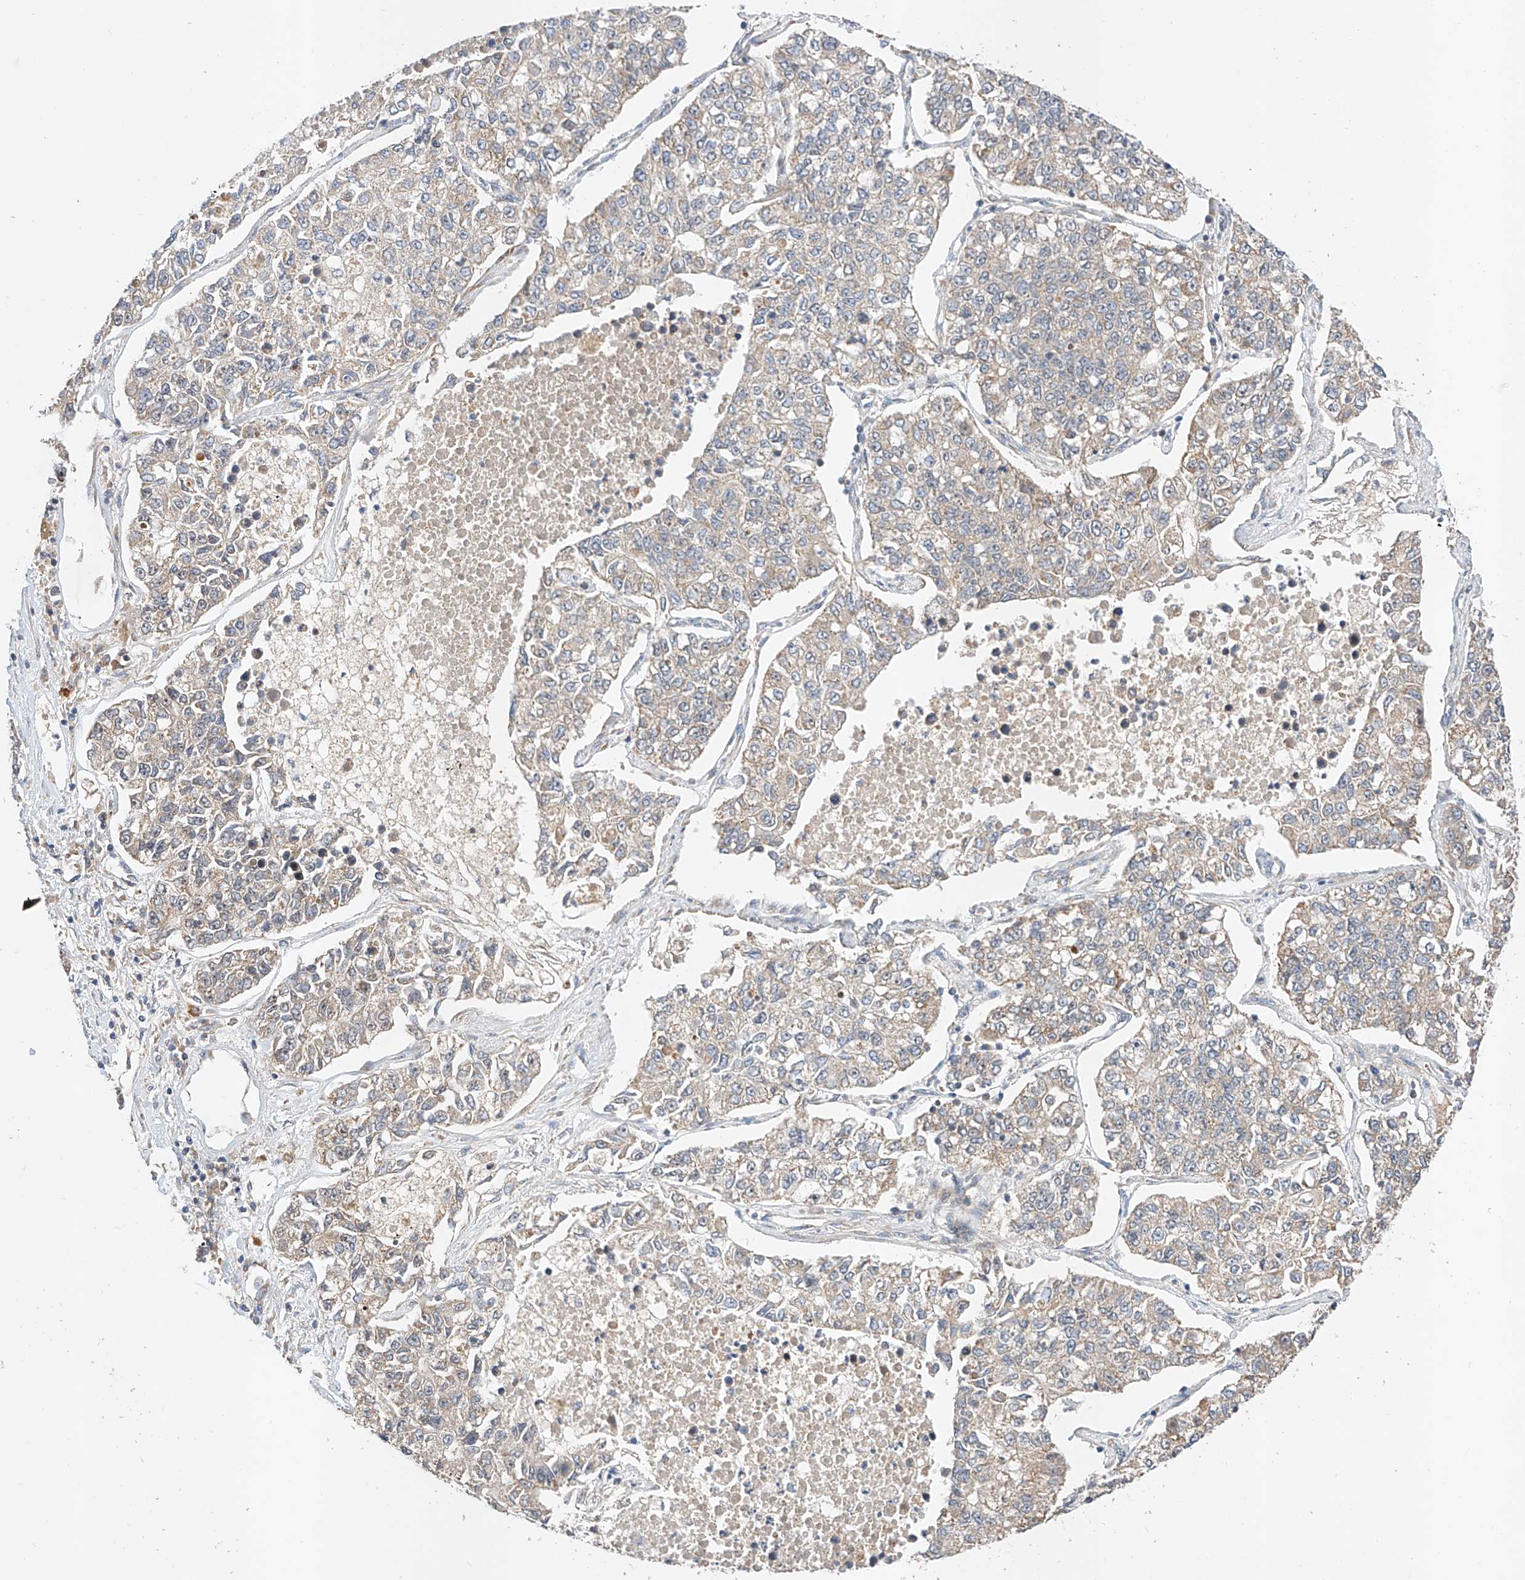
{"staining": {"intensity": "negative", "quantity": "none", "location": "none"}, "tissue": "lung cancer", "cell_type": "Tumor cells", "image_type": "cancer", "snomed": [{"axis": "morphology", "description": "Adenocarcinoma, NOS"}, {"axis": "topography", "description": "Lung"}], "caption": "This histopathology image is of lung adenocarcinoma stained with immunohistochemistry (IHC) to label a protein in brown with the nuclei are counter-stained blue. There is no staining in tumor cells.", "gene": "RAB23", "patient": {"sex": "male", "age": 49}}